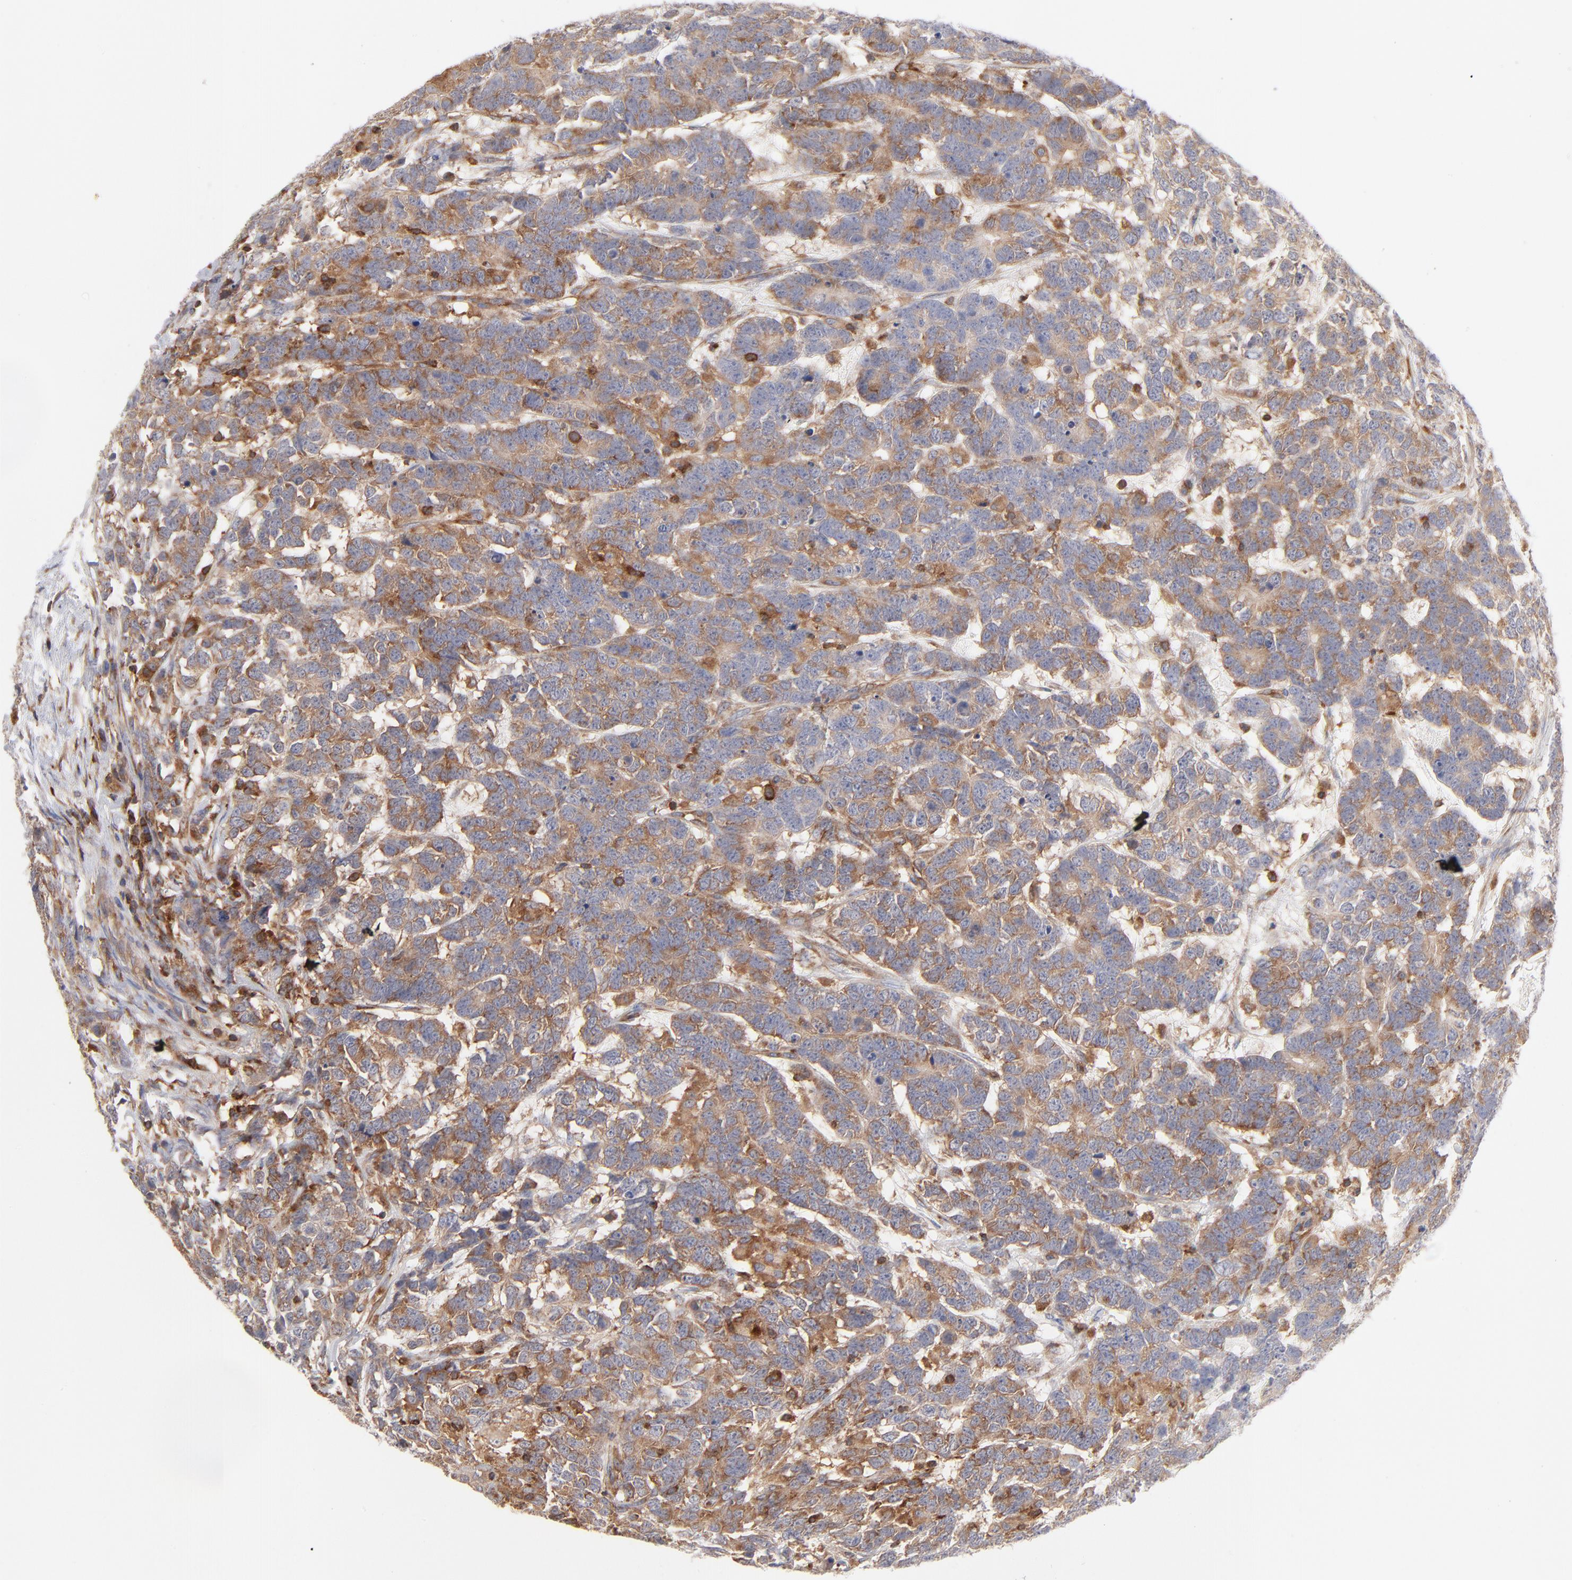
{"staining": {"intensity": "moderate", "quantity": ">75%", "location": "cytoplasmic/membranous"}, "tissue": "testis cancer", "cell_type": "Tumor cells", "image_type": "cancer", "snomed": [{"axis": "morphology", "description": "Carcinoma, Embryonal, NOS"}, {"axis": "topography", "description": "Testis"}], "caption": "Moderate cytoplasmic/membranous staining is identified in approximately >75% of tumor cells in testis embryonal carcinoma. (DAB (3,3'-diaminobenzidine) IHC, brown staining for protein, blue staining for nuclei).", "gene": "WIPF1", "patient": {"sex": "male", "age": 26}}